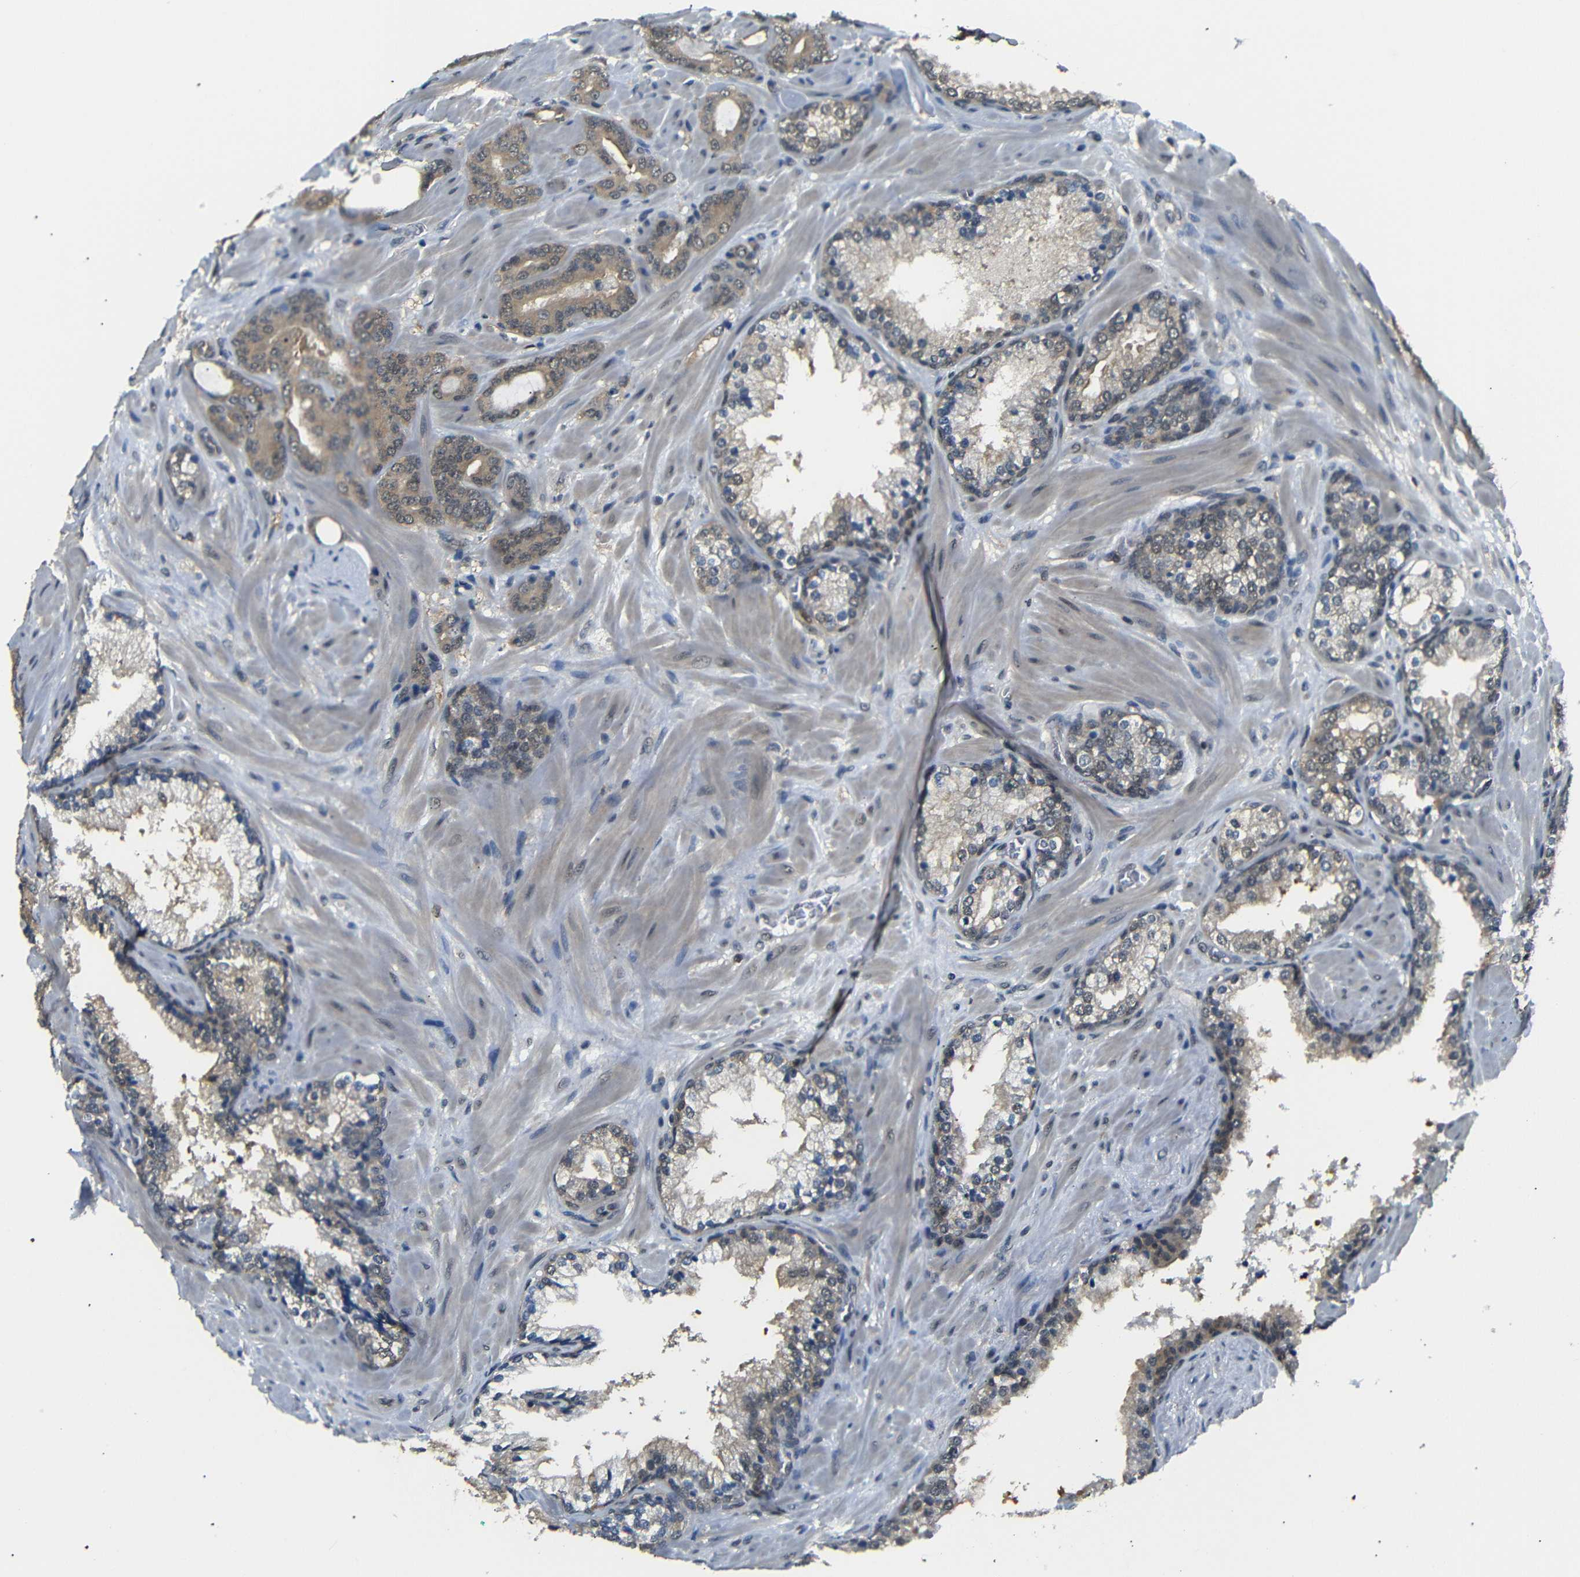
{"staining": {"intensity": "moderate", "quantity": "25%-75%", "location": "cytoplasmic/membranous"}, "tissue": "prostate cancer", "cell_type": "Tumor cells", "image_type": "cancer", "snomed": [{"axis": "morphology", "description": "Adenocarcinoma, Low grade"}, {"axis": "topography", "description": "Prostate"}], "caption": "A histopathology image showing moderate cytoplasmic/membranous expression in about 25%-75% of tumor cells in prostate cancer (adenocarcinoma (low-grade)), as visualized by brown immunohistochemical staining.", "gene": "UBXN1", "patient": {"sex": "male", "age": 63}}